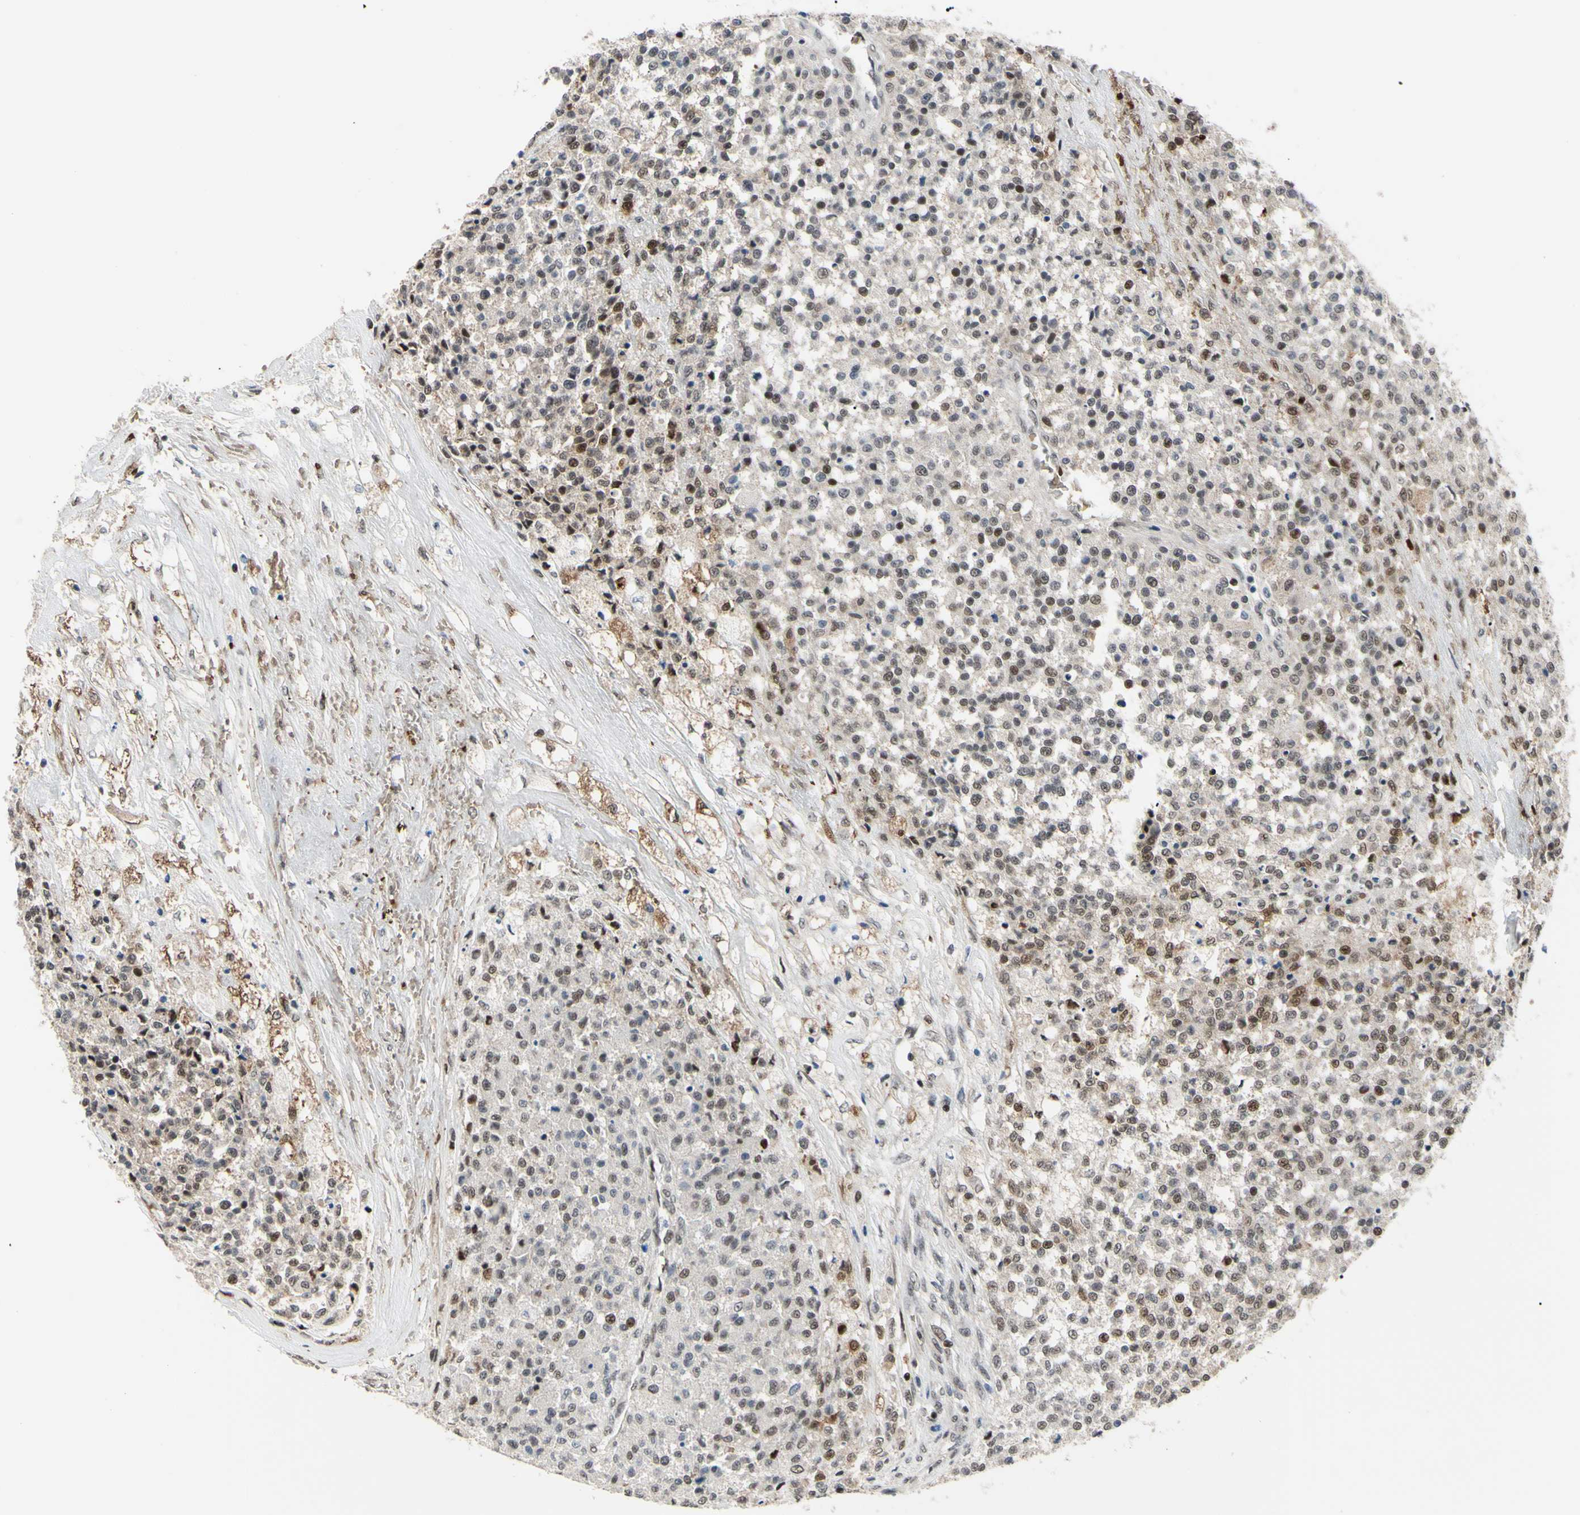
{"staining": {"intensity": "weak", "quantity": ">75%", "location": "nuclear"}, "tissue": "testis cancer", "cell_type": "Tumor cells", "image_type": "cancer", "snomed": [{"axis": "morphology", "description": "Seminoma, NOS"}, {"axis": "topography", "description": "Testis"}], "caption": "Immunohistochemical staining of testis cancer exhibits low levels of weak nuclear positivity in approximately >75% of tumor cells.", "gene": "THAP12", "patient": {"sex": "male", "age": 59}}